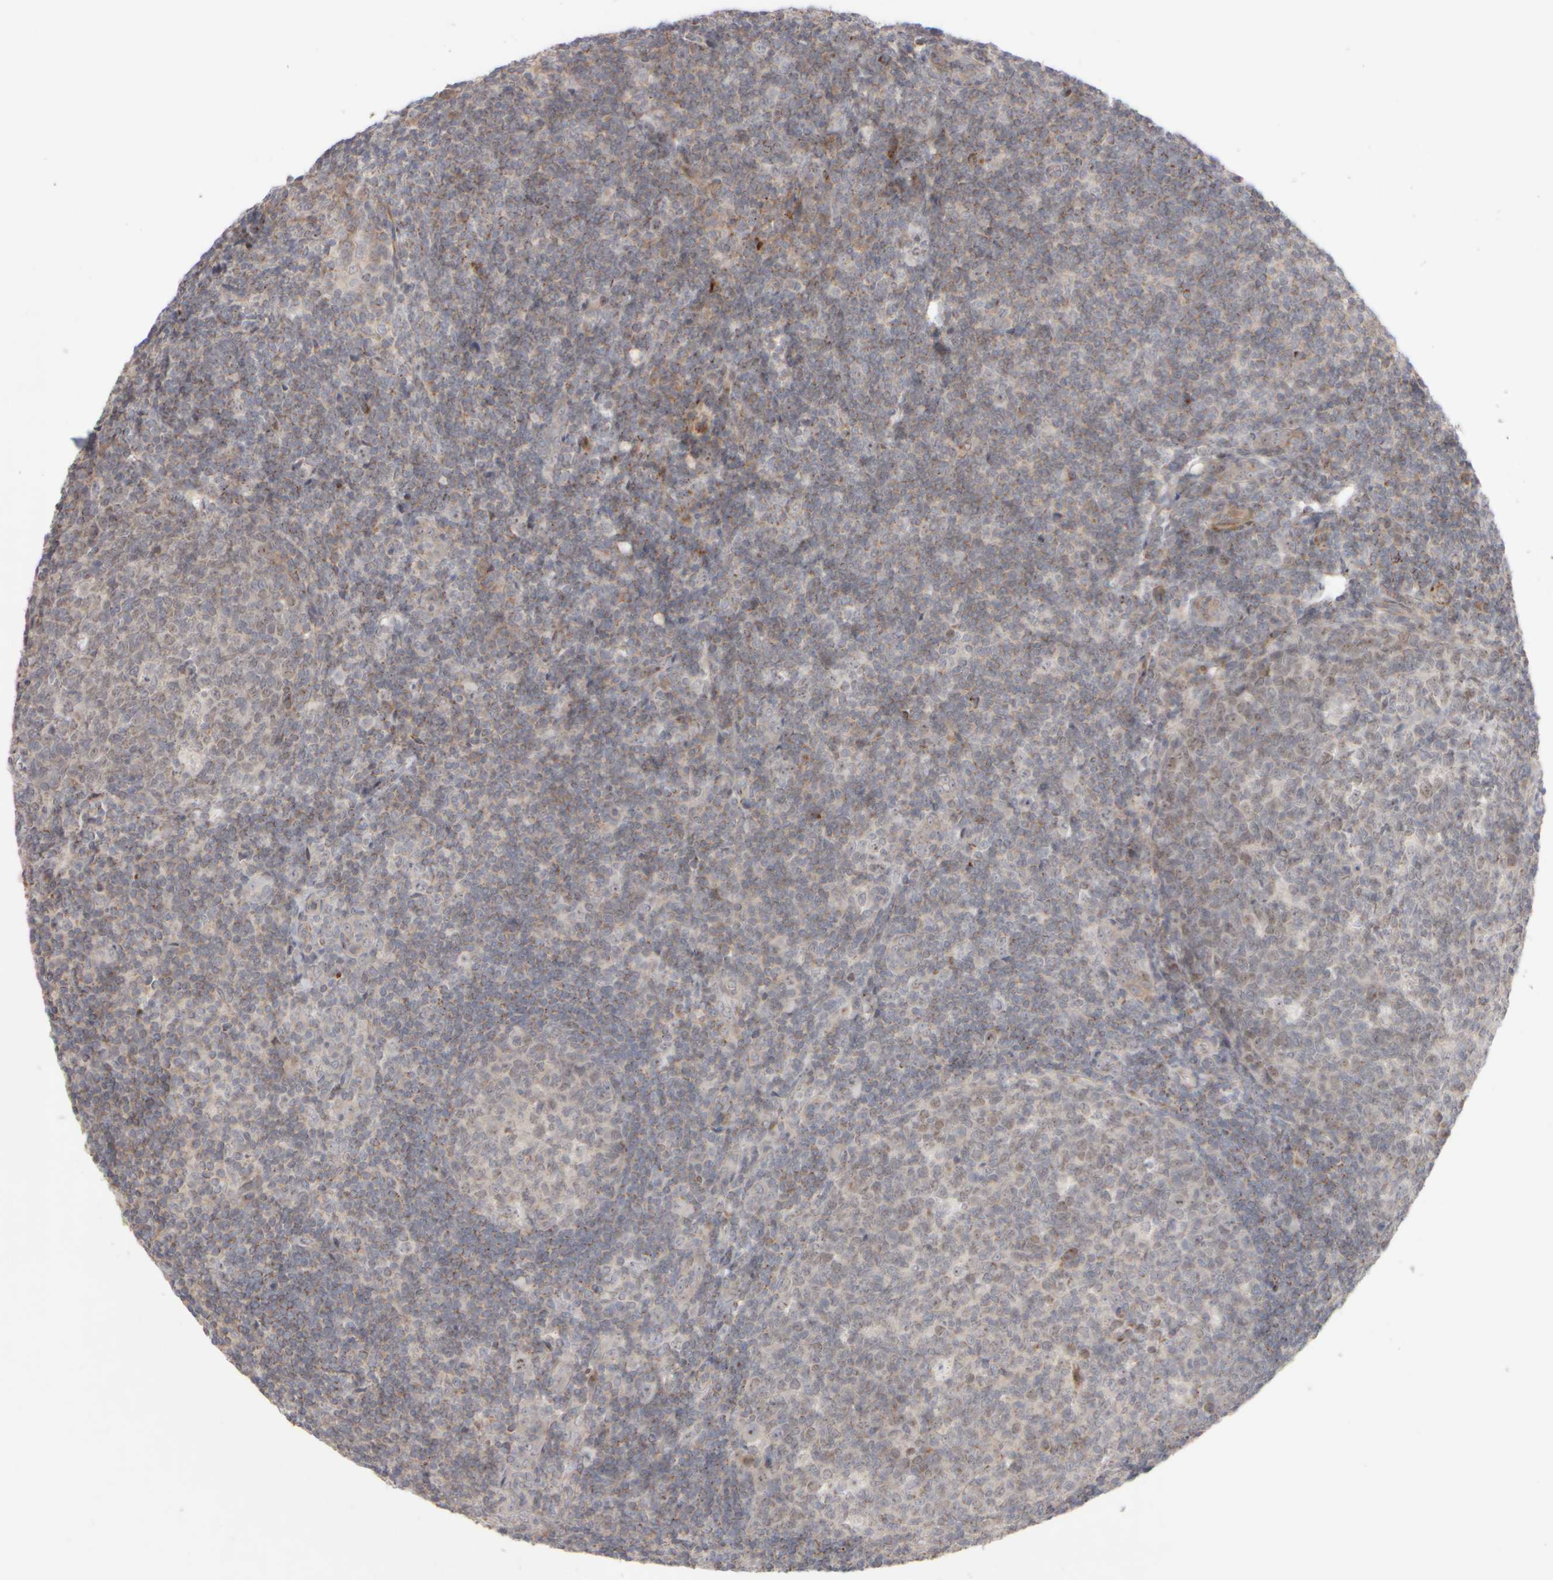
{"staining": {"intensity": "moderate", "quantity": "25%-75%", "location": "cytoplasmic/membranous"}, "tissue": "tonsil", "cell_type": "Germinal center cells", "image_type": "normal", "snomed": [{"axis": "morphology", "description": "Normal tissue, NOS"}, {"axis": "topography", "description": "Tonsil"}], "caption": "Immunohistochemical staining of normal human tonsil exhibits moderate cytoplasmic/membranous protein expression in approximately 25%-75% of germinal center cells.", "gene": "CHADL", "patient": {"sex": "male", "age": 37}}